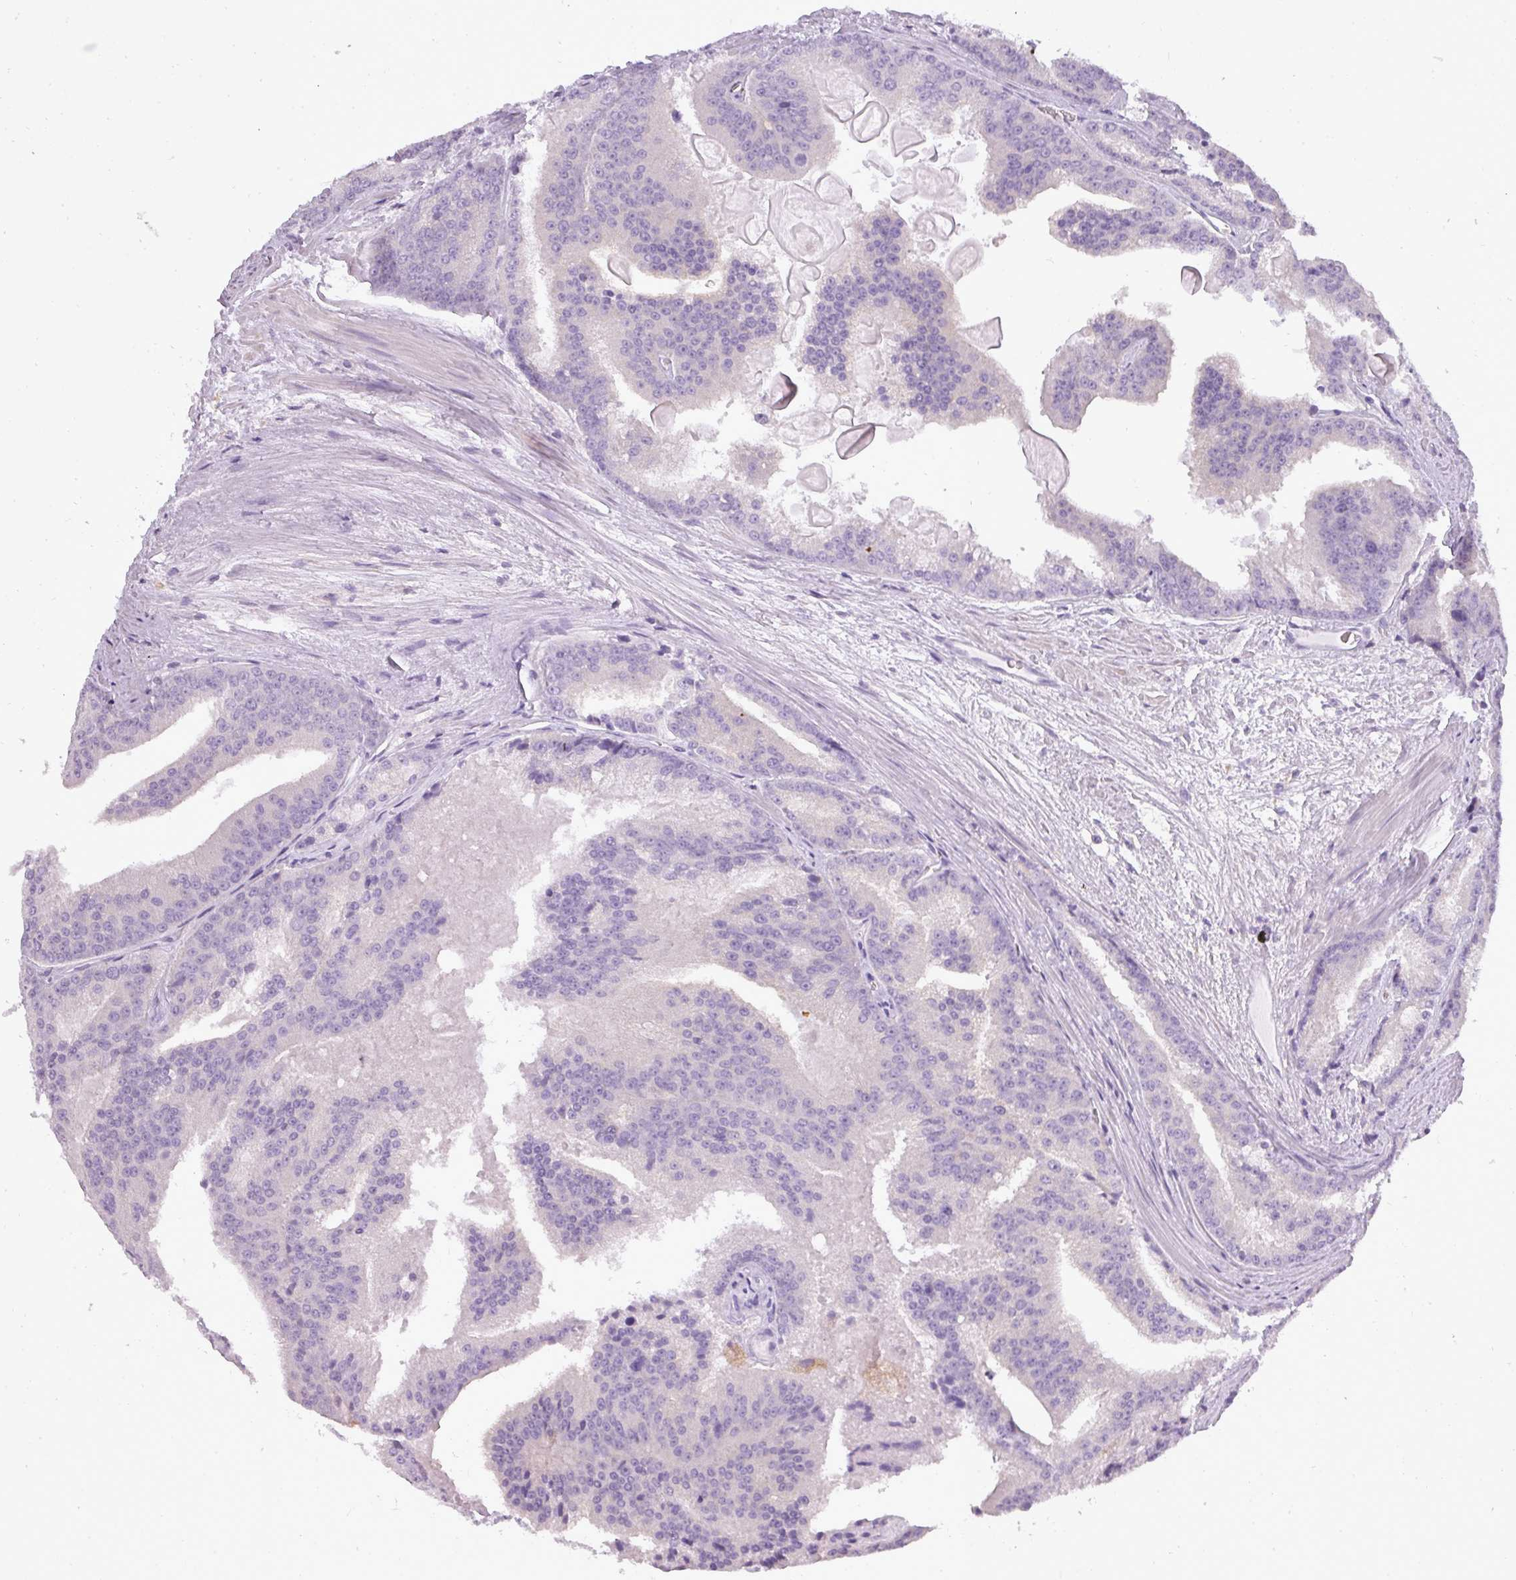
{"staining": {"intensity": "negative", "quantity": "none", "location": "none"}, "tissue": "prostate cancer", "cell_type": "Tumor cells", "image_type": "cancer", "snomed": [{"axis": "morphology", "description": "Adenocarcinoma, High grade"}, {"axis": "topography", "description": "Prostate"}], "caption": "The micrograph exhibits no significant expression in tumor cells of prostate cancer (adenocarcinoma (high-grade)).", "gene": "ATP6V1D", "patient": {"sex": "male", "age": 61}}